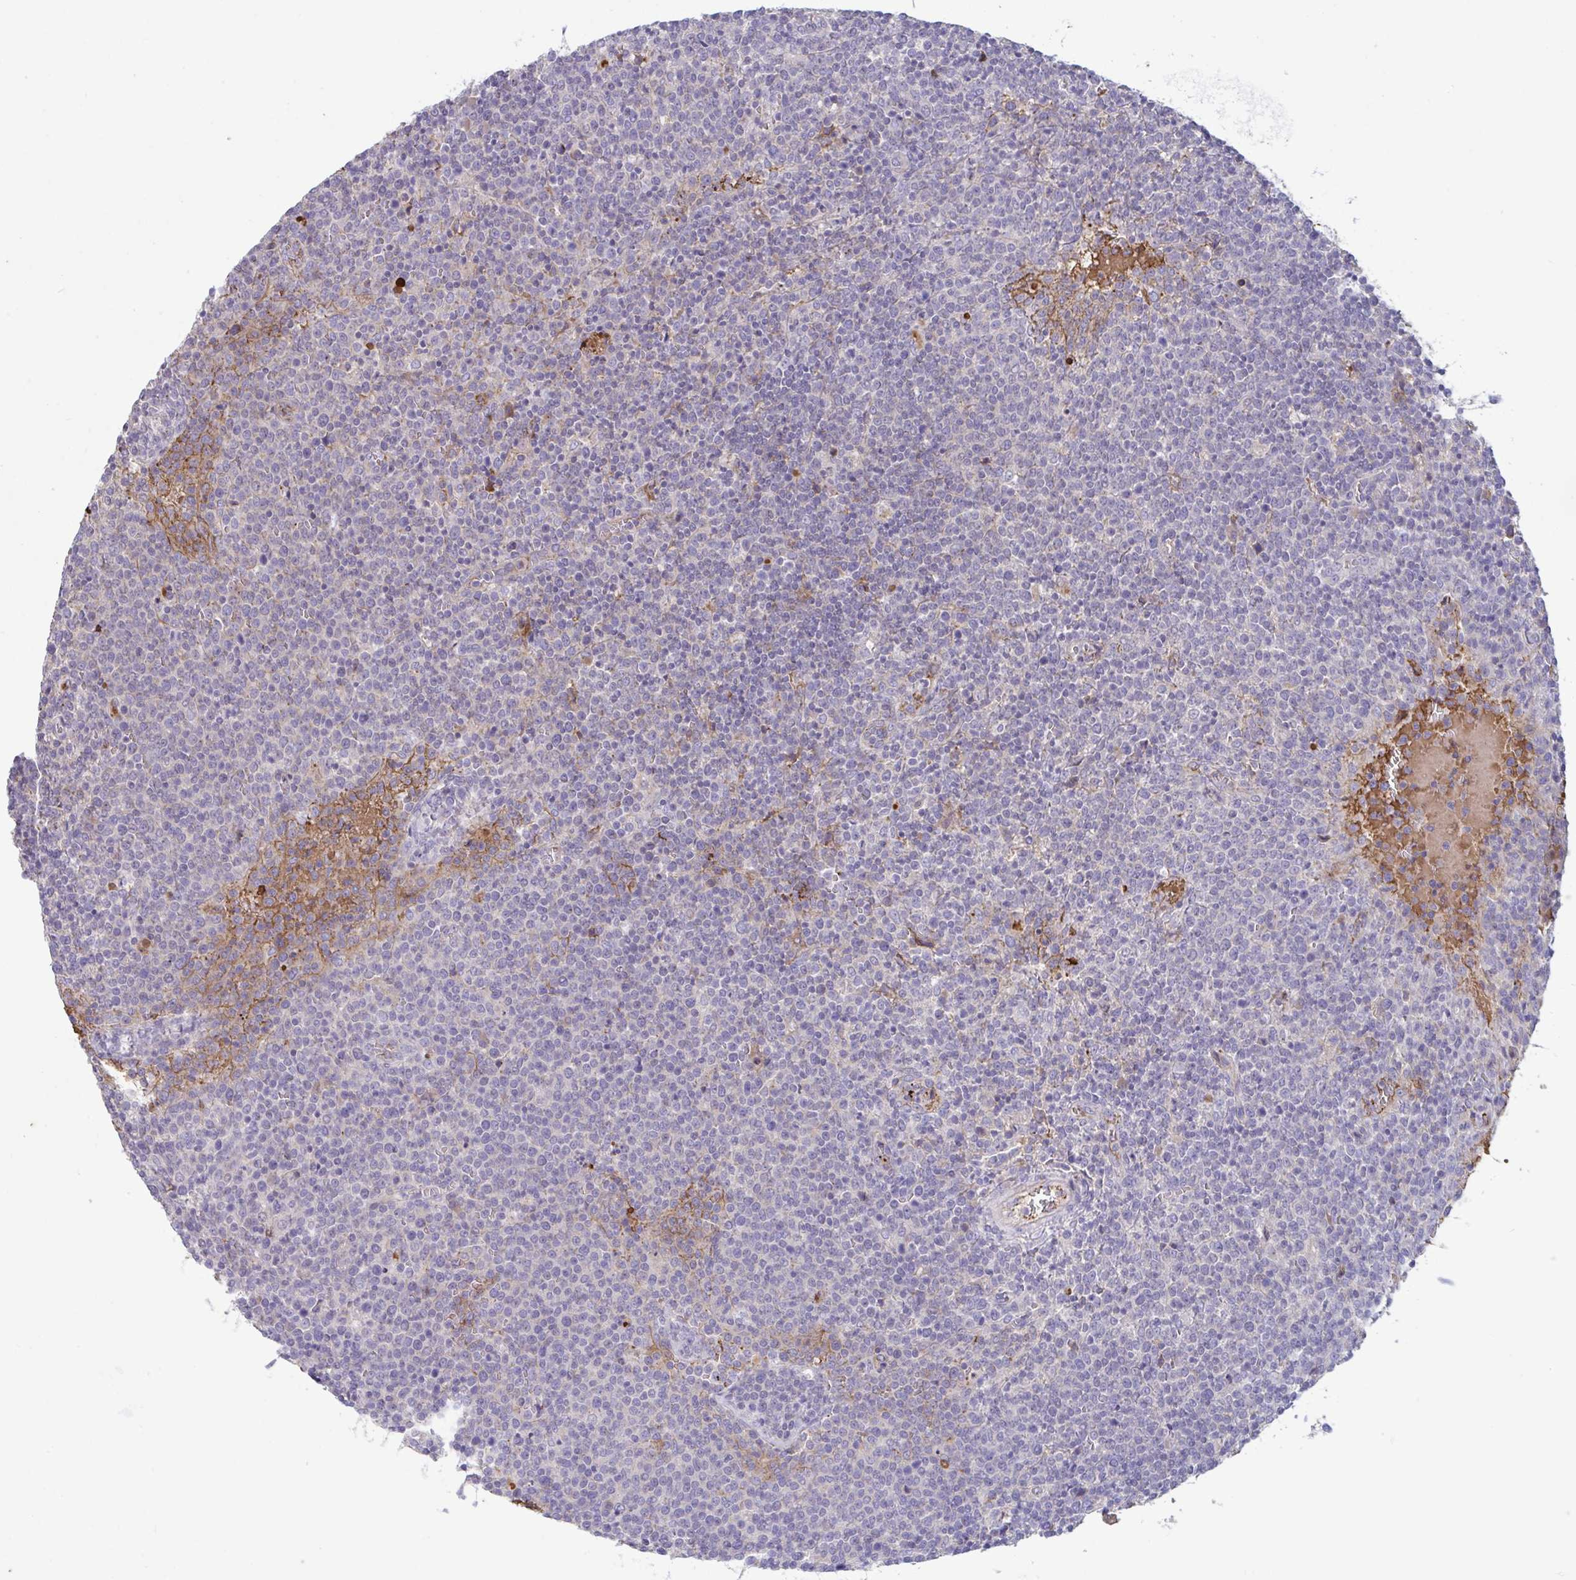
{"staining": {"intensity": "negative", "quantity": "none", "location": "none"}, "tissue": "lymphoma", "cell_type": "Tumor cells", "image_type": "cancer", "snomed": [{"axis": "morphology", "description": "Malignant lymphoma, non-Hodgkin's type, High grade"}, {"axis": "topography", "description": "Lymph node"}], "caption": "Lymphoma stained for a protein using immunohistochemistry displays no staining tumor cells.", "gene": "IL1R1", "patient": {"sex": "male", "age": 61}}